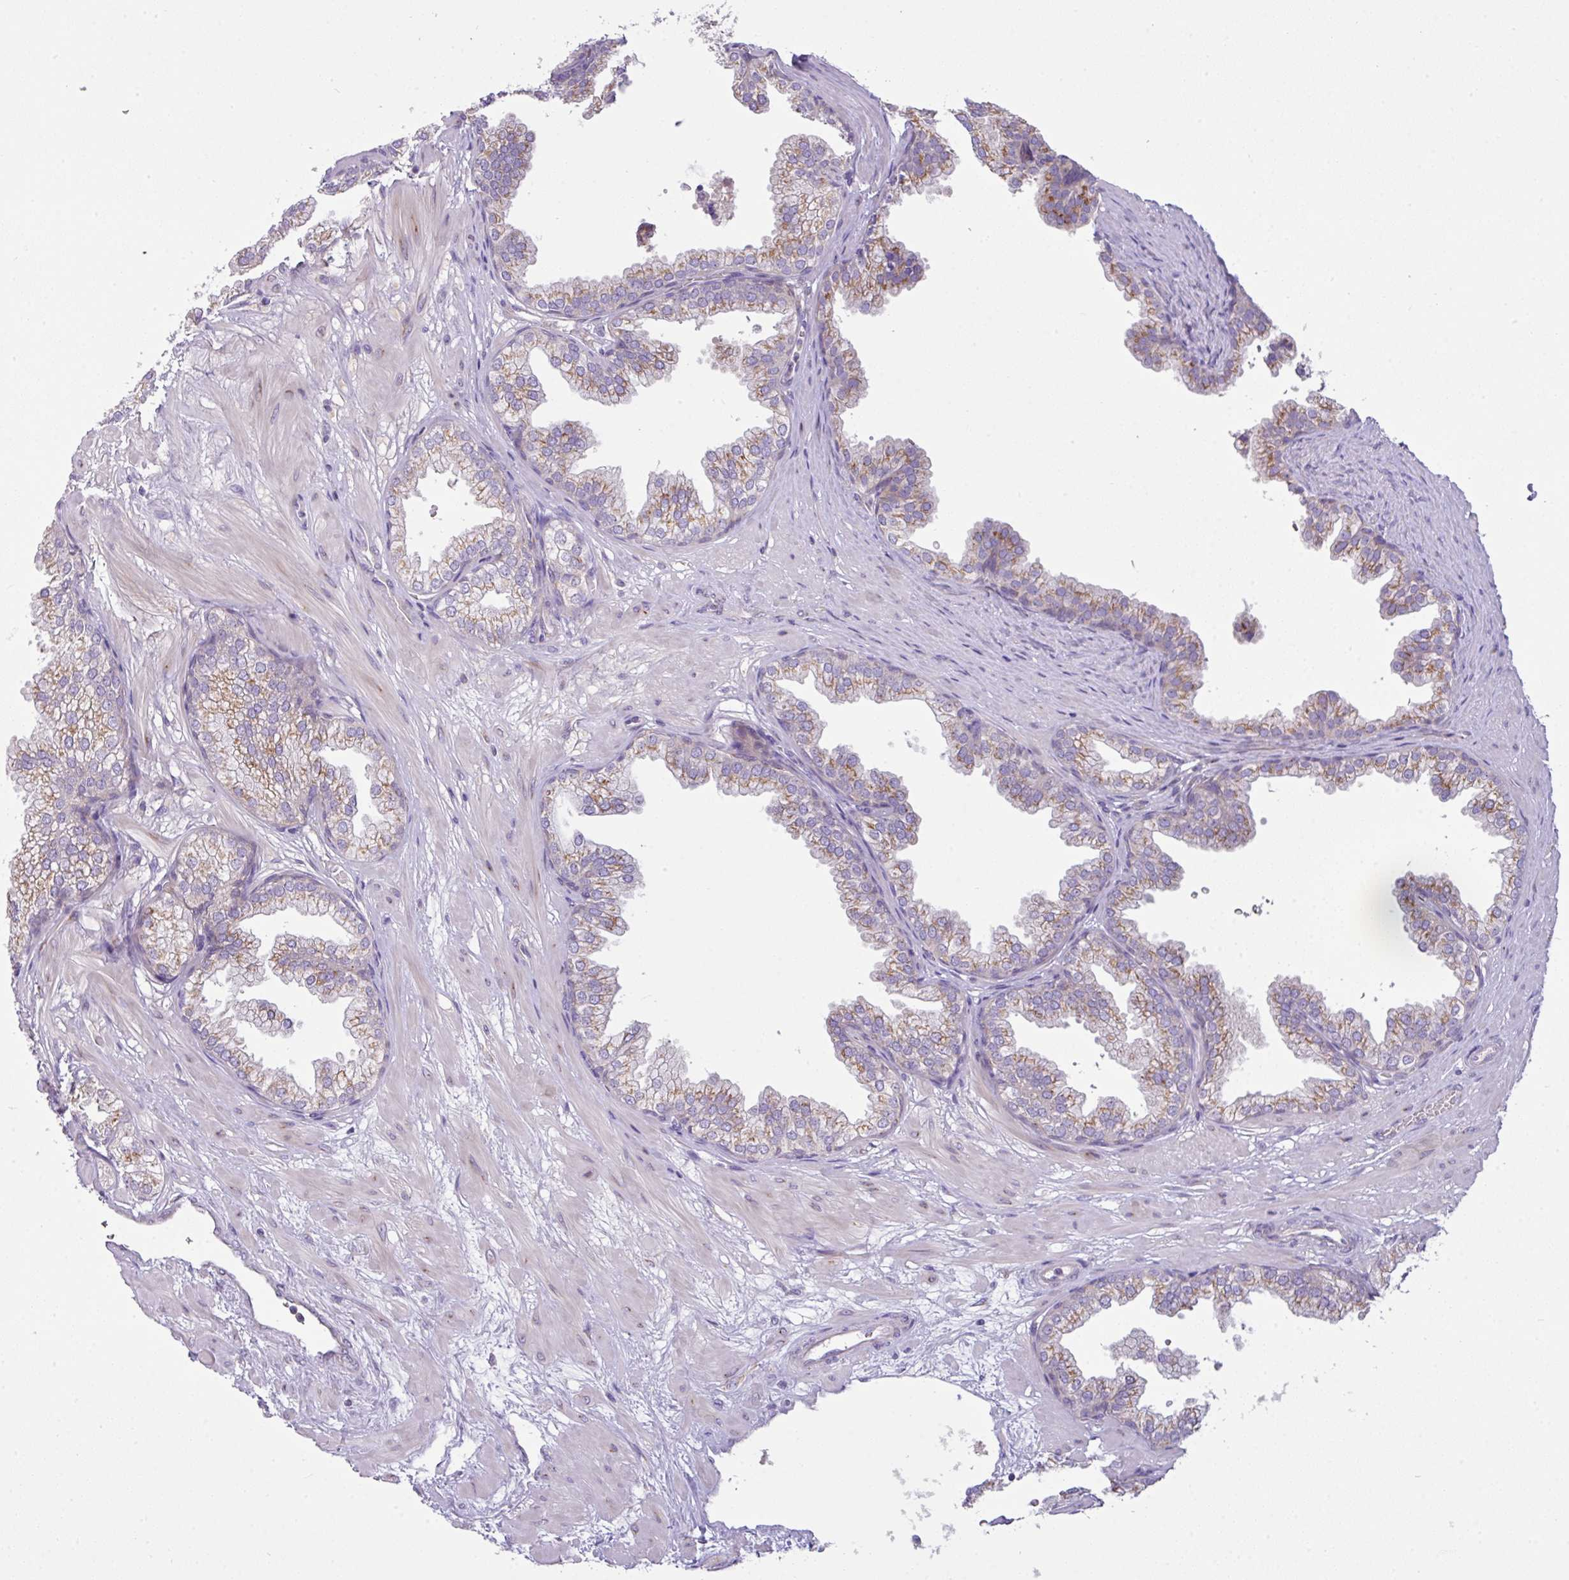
{"staining": {"intensity": "moderate", "quantity": "25%-75%", "location": "cytoplasmic/membranous"}, "tissue": "prostate", "cell_type": "Glandular cells", "image_type": "normal", "snomed": [{"axis": "morphology", "description": "Normal tissue, NOS"}, {"axis": "topography", "description": "Prostate"}], "caption": "The image demonstrates immunohistochemical staining of unremarkable prostate. There is moderate cytoplasmic/membranous staining is identified in approximately 25%-75% of glandular cells.", "gene": "VTI1A", "patient": {"sex": "male", "age": 37}}